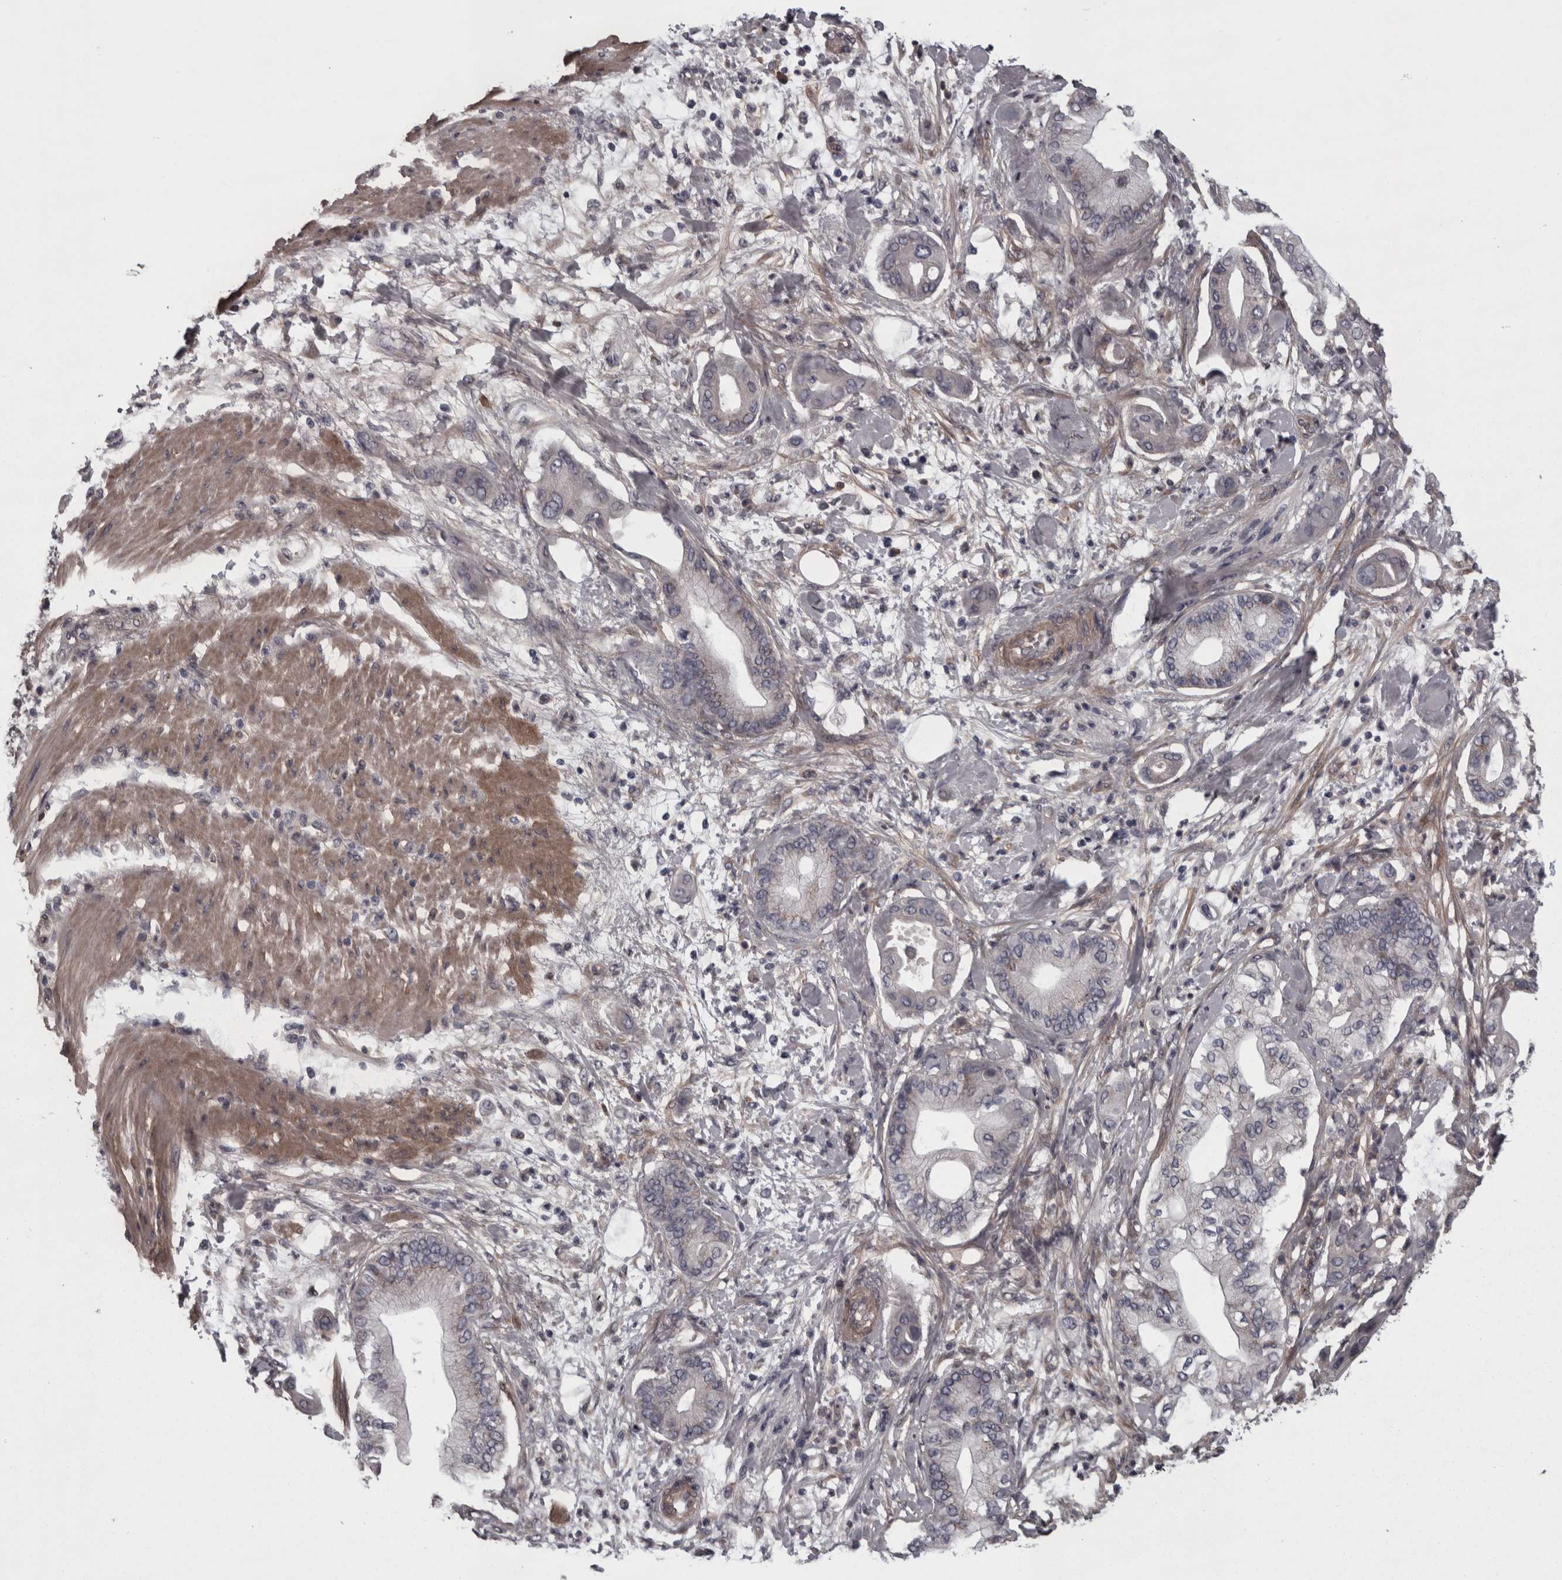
{"staining": {"intensity": "negative", "quantity": "none", "location": "none"}, "tissue": "pancreatic cancer", "cell_type": "Tumor cells", "image_type": "cancer", "snomed": [{"axis": "morphology", "description": "Adenocarcinoma, NOS"}, {"axis": "morphology", "description": "Adenocarcinoma, metastatic, NOS"}, {"axis": "topography", "description": "Lymph node"}, {"axis": "topography", "description": "Pancreas"}, {"axis": "topography", "description": "Duodenum"}], "caption": "Tumor cells are negative for brown protein staining in adenocarcinoma (pancreatic).", "gene": "RSU1", "patient": {"sex": "female", "age": 64}}